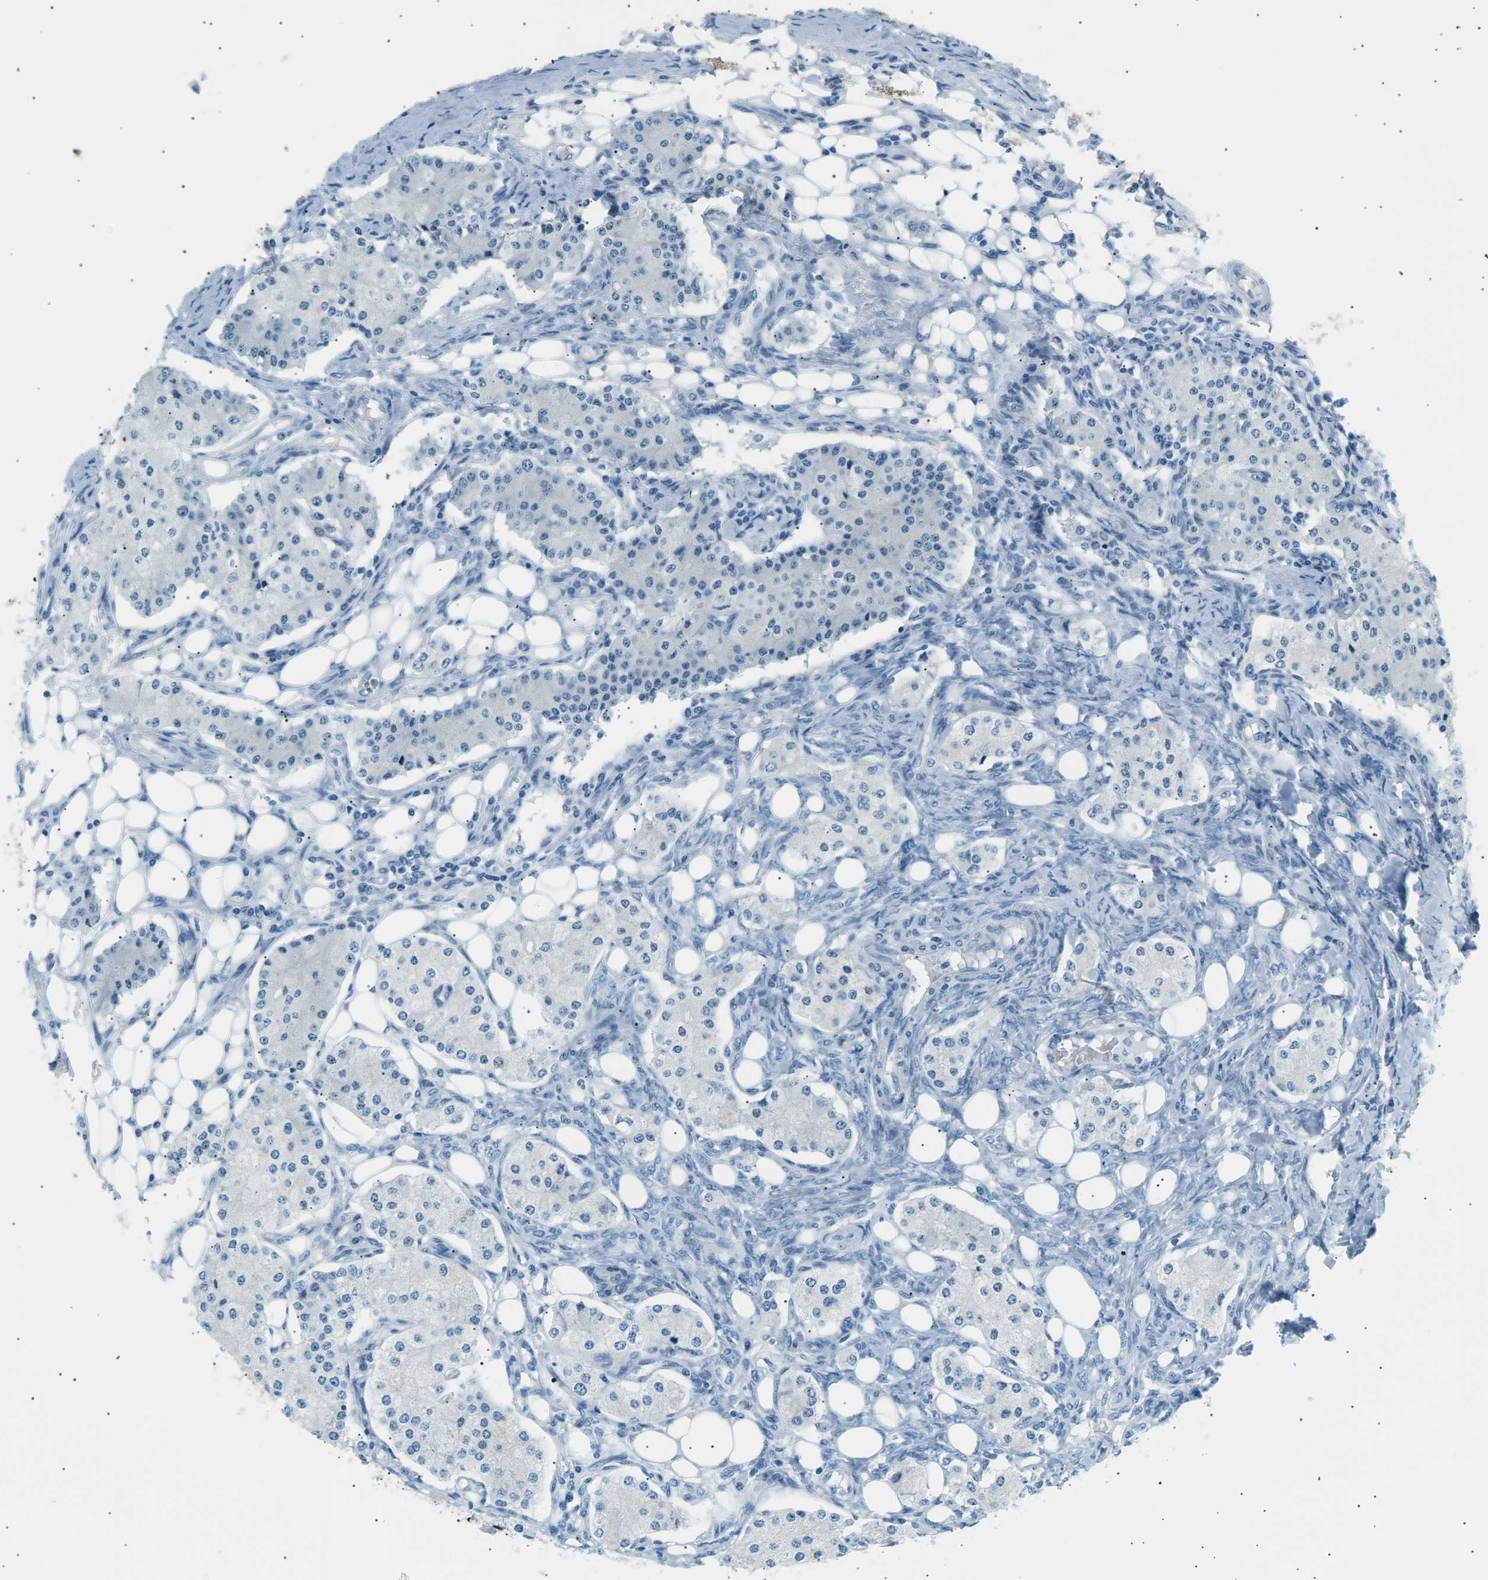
{"staining": {"intensity": "negative", "quantity": "none", "location": "none"}, "tissue": "carcinoid", "cell_type": "Tumor cells", "image_type": "cancer", "snomed": [{"axis": "morphology", "description": "Carcinoid, malignant, NOS"}, {"axis": "topography", "description": "Colon"}], "caption": "High magnification brightfield microscopy of carcinoid (malignant) stained with DAB (3,3'-diaminobenzidine) (brown) and counterstained with hematoxylin (blue): tumor cells show no significant positivity. The staining was performed using DAB to visualize the protein expression in brown, while the nuclei were stained in blue with hematoxylin (Magnification: 20x).", "gene": "SEPTIN5", "patient": {"sex": "female", "age": 52}}